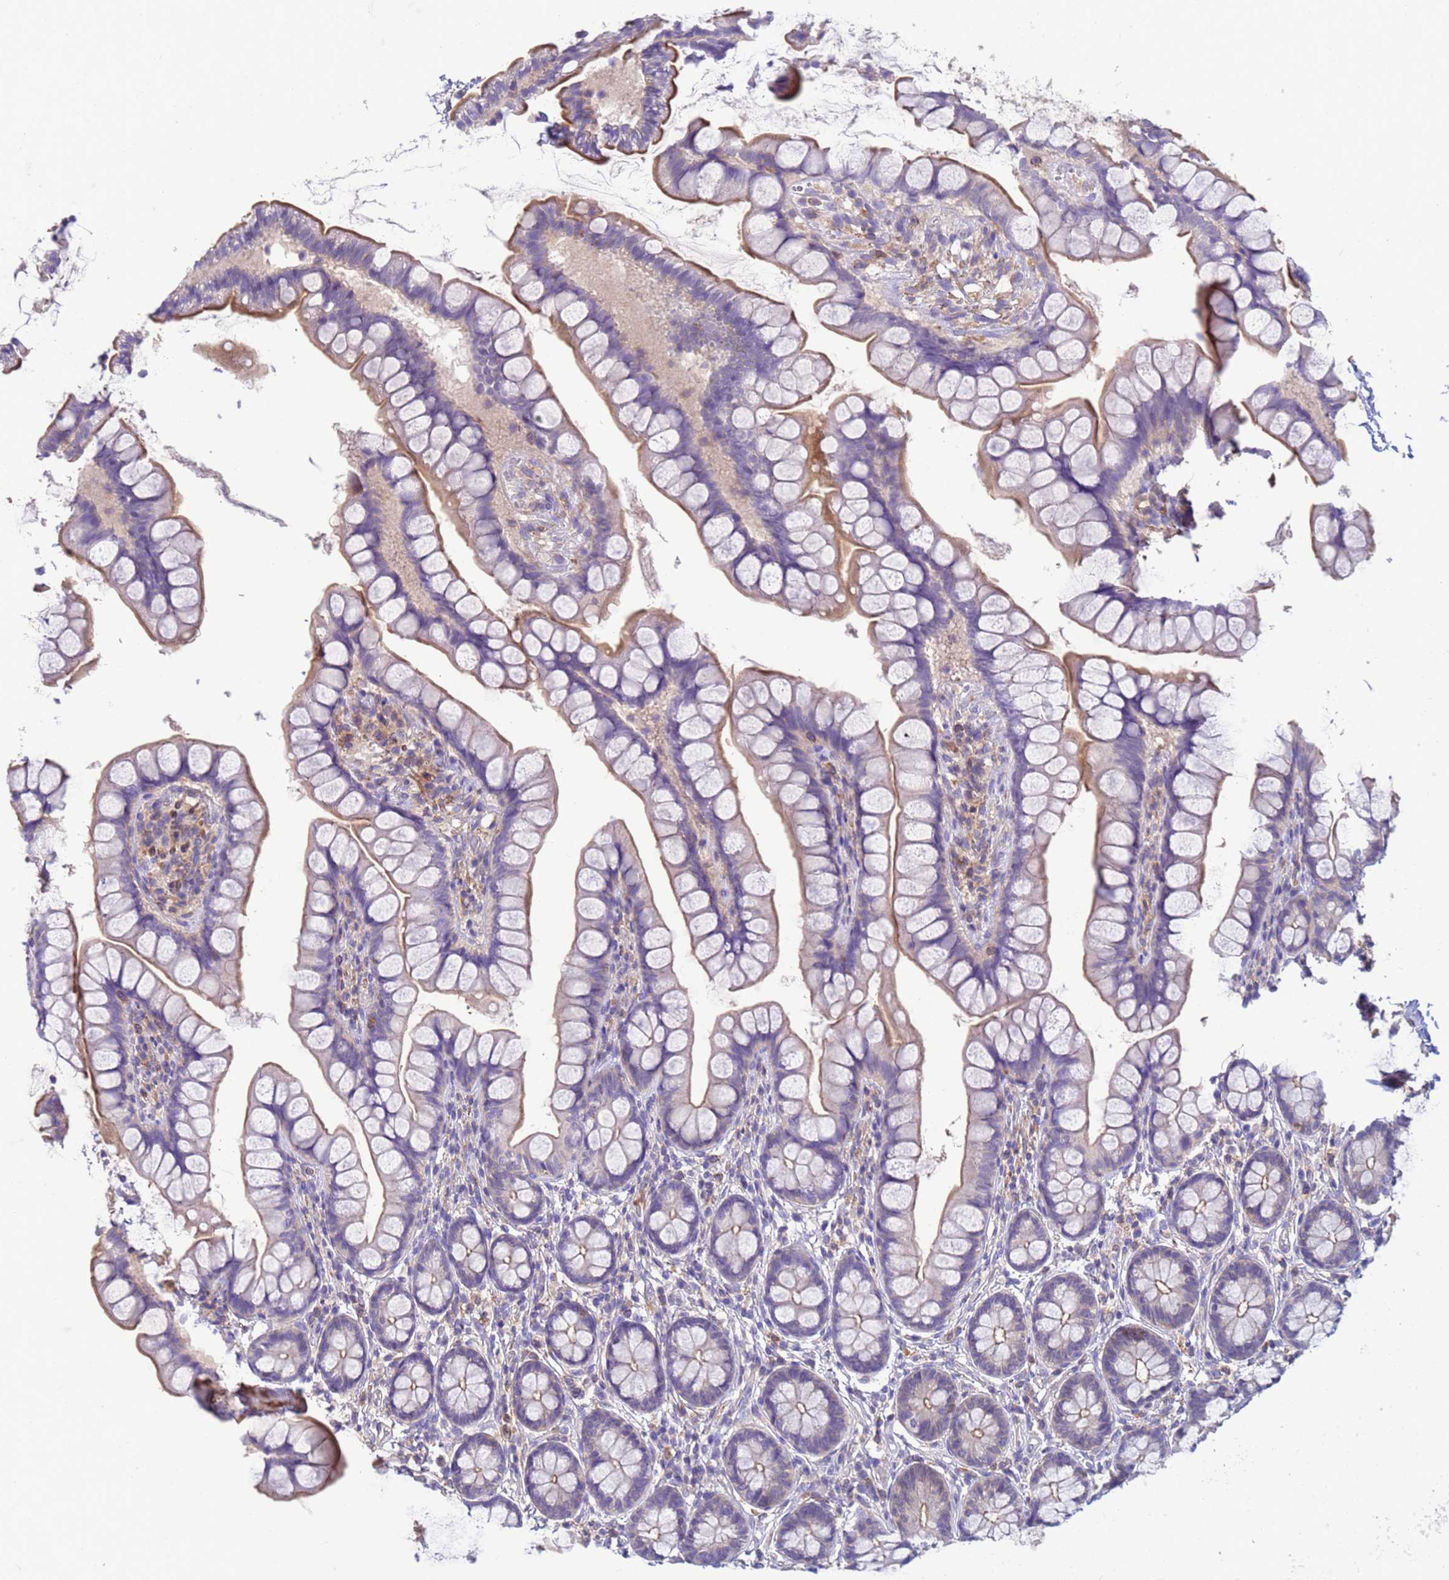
{"staining": {"intensity": "moderate", "quantity": "<25%", "location": "cytoplasmic/membranous,nuclear"}, "tissue": "small intestine", "cell_type": "Glandular cells", "image_type": "normal", "snomed": [{"axis": "morphology", "description": "Normal tissue, NOS"}, {"axis": "topography", "description": "Small intestine"}], "caption": "IHC micrograph of unremarkable small intestine: human small intestine stained using IHC displays low levels of moderate protein expression localized specifically in the cytoplasmic/membranous,nuclear of glandular cells, appearing as a cytoplasmic/membranous,nuclear brown color.", "gene": "KLHL13", "patient": {"sex": "male", "age": 70}}